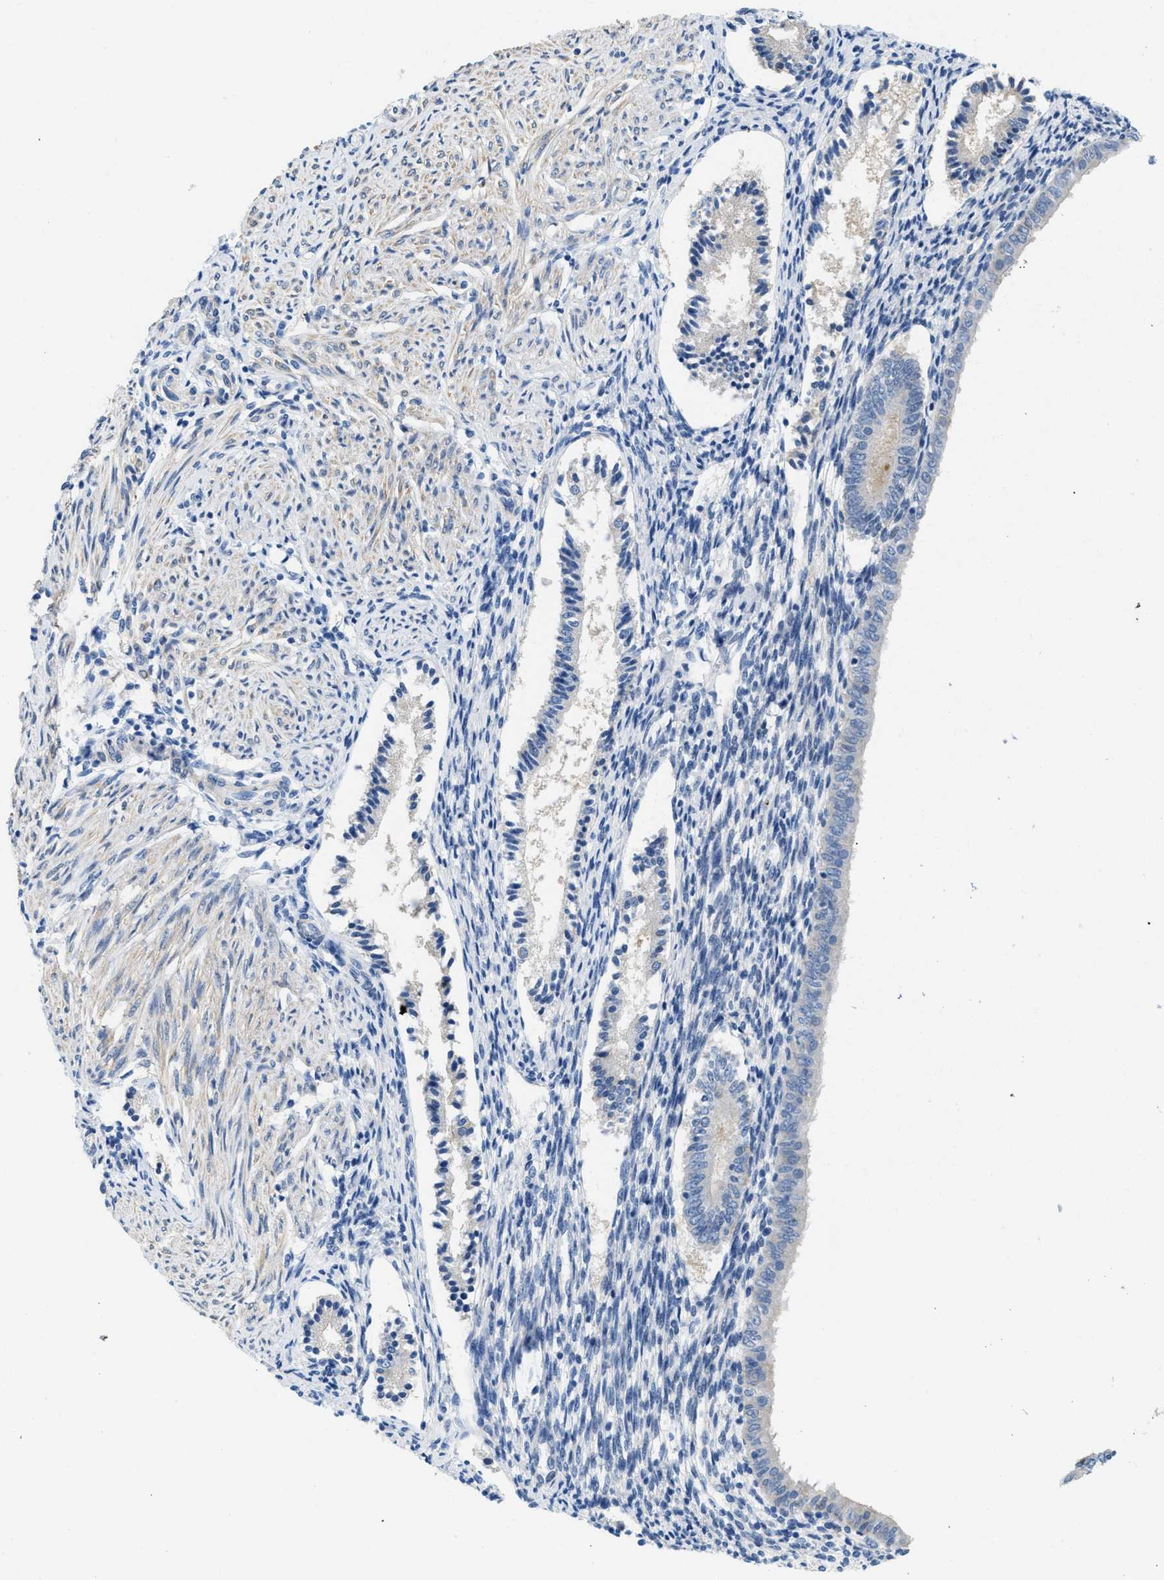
{"staining": {"intensity": "negative", "quantity": "none", "location": "none"}, "tissue": "endometrium", "cell_type": "Cells in endometrial stroma", "image_type": "normal", "snomed": [{"axis": "morphology", "description": "Normal tissue, NOS"}, {"axis": "topography", "description": "Endometrium"}], "caption": "This is a photomicrograph of immunohistochemistry (IHC) staining of benign endometrium, which shows no staining in cells in endometrial stroma.", "gene": "SPAM1", "patient": {"sex": "female", "age": 42}}